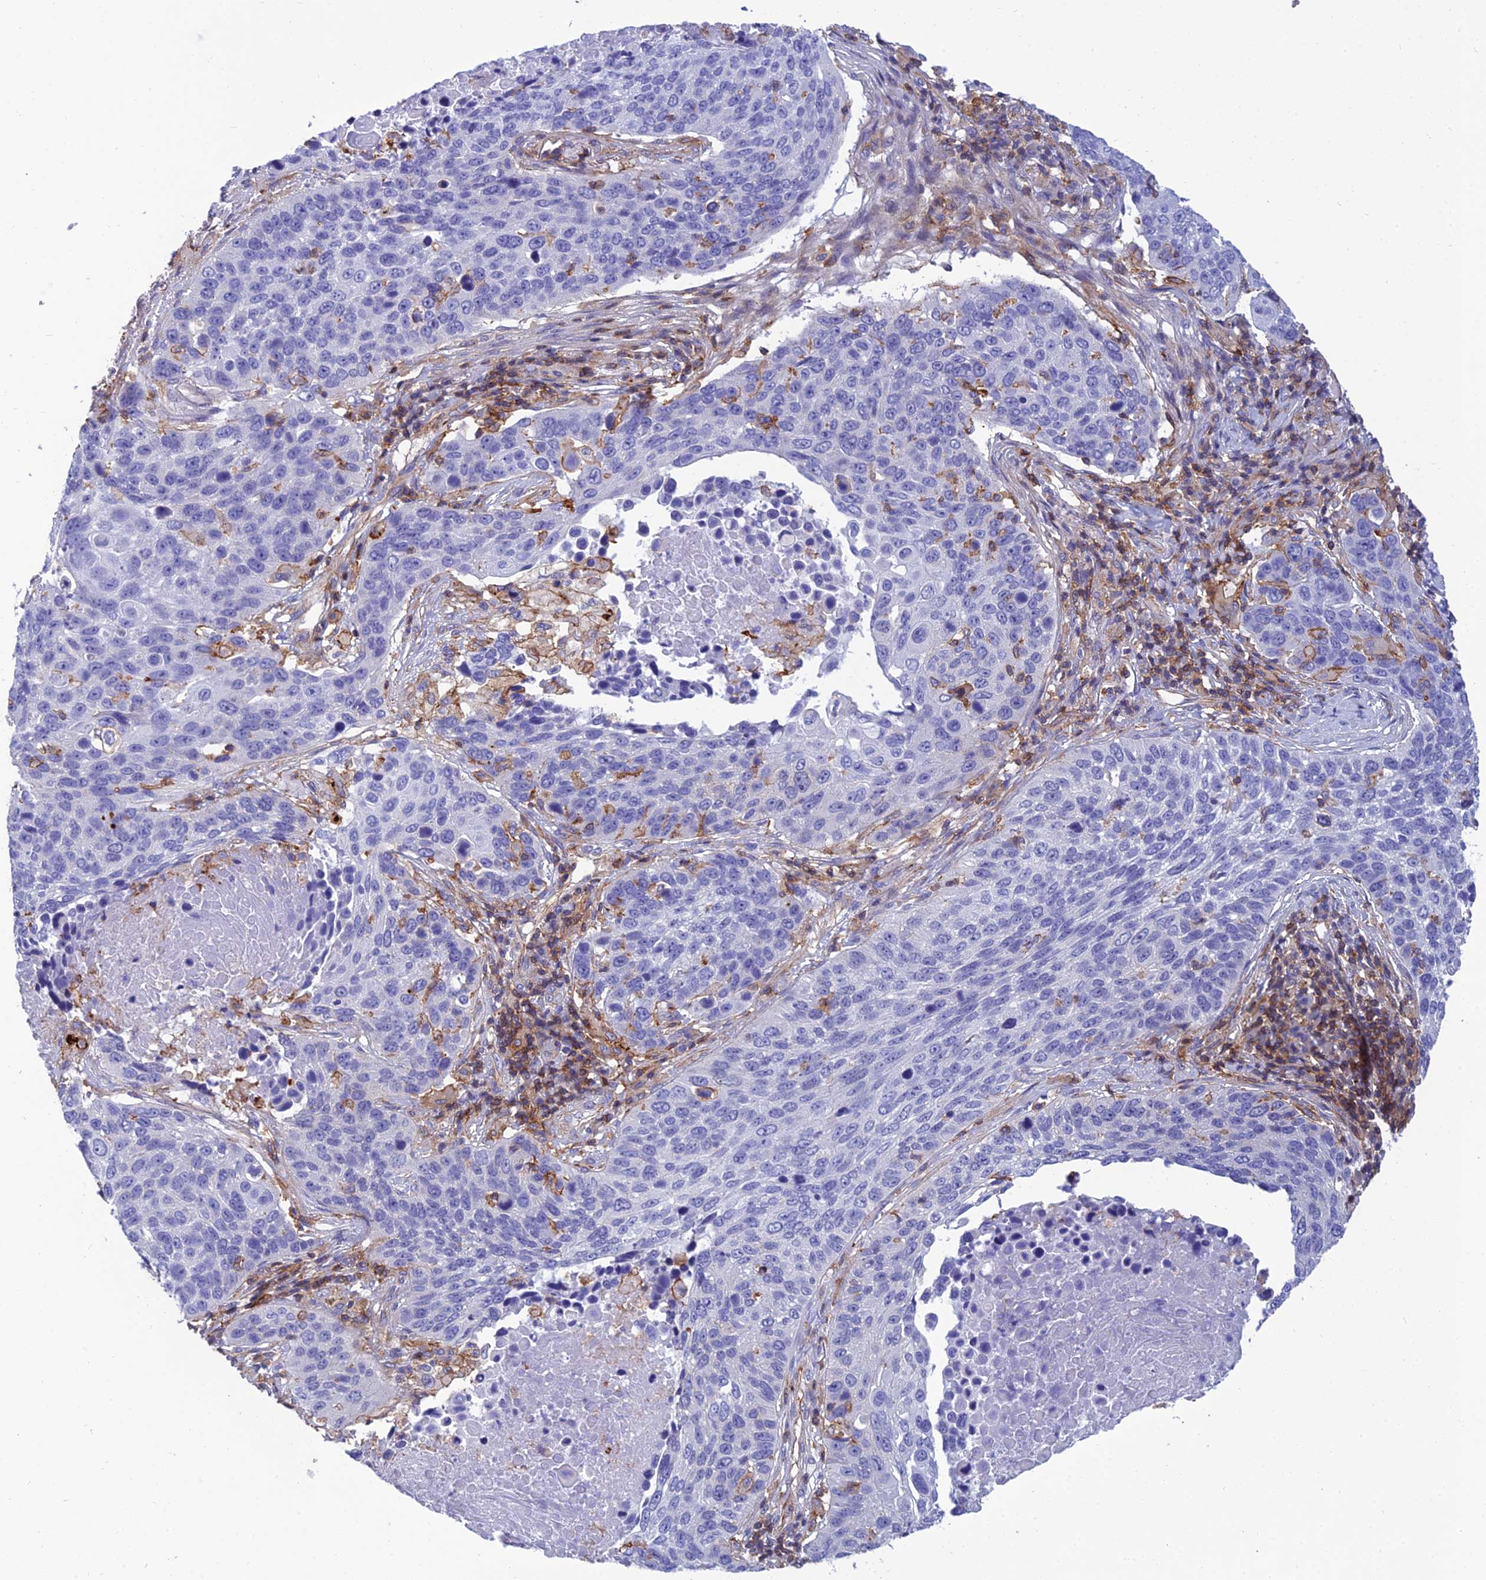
{"staining": {"intensity": "negative", "quantity": "none", "location": "none"}, "tissue": "lung cancer", "cell_type": "Tumor cells", "image_type": "cancer", "snomed": [{"axis": "morphology", "description": "Normal tissue, NOS"}, {"axis": "morphology", "description": "Squamous cell carcinoma, NOS"}, {"axis": "topography", "description": "Lymph node"}, {"axis": "topography", "description": "Lung"}], "caption": "Immunohistochemistry image of neoplastic tissue: human lung cancer stained with DAB displays no significant protein staining in tumor cells.", "gene": "PPP1R18", "patient": {"sex": "male", "age": 66}}